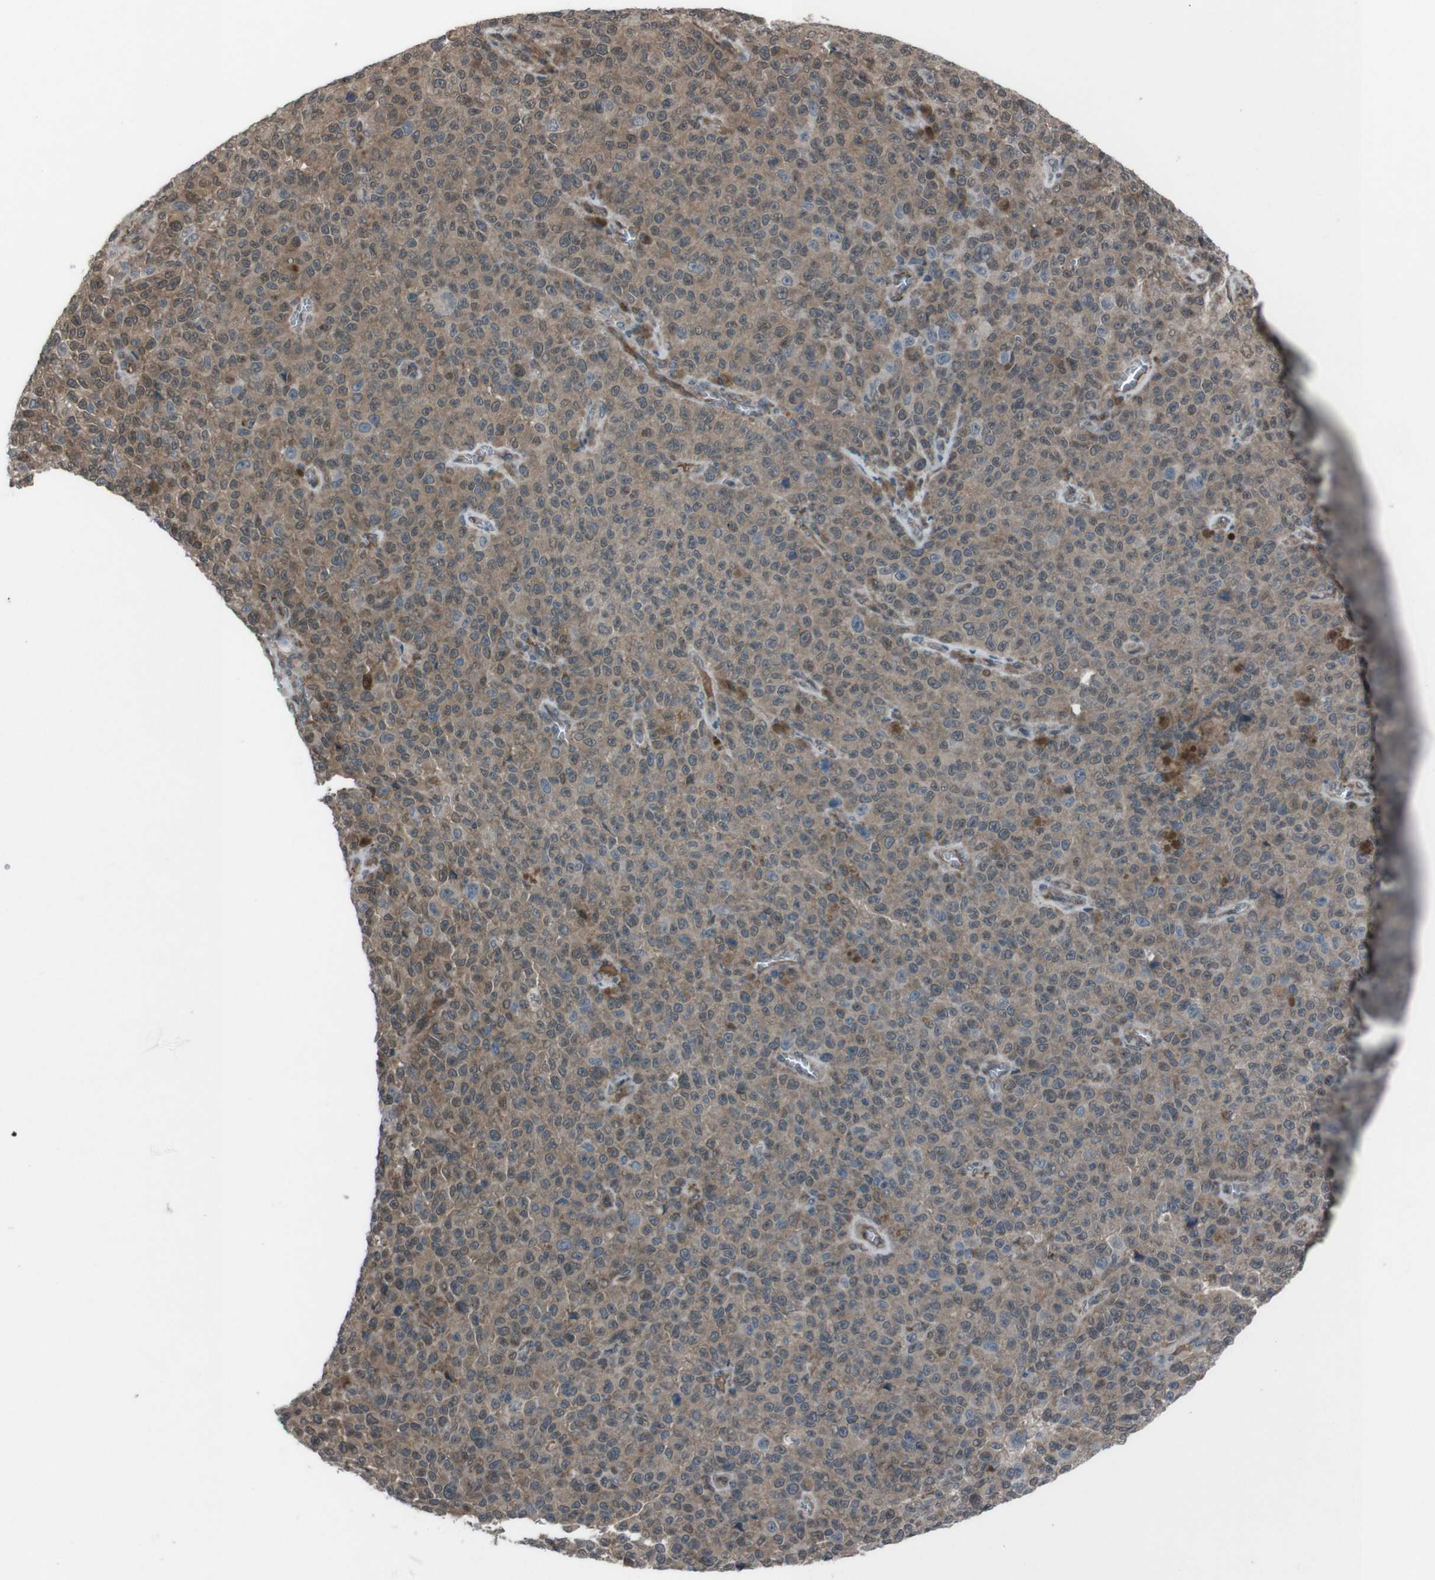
{"staining": {"intensity": "weak", "quantity": ">75%", "location": "cytoplasmic/membranous"}, "tissue": "melanoma", "cell_type": "Tumor cells", "image_type": "cancer", "snomed": [{"axis": "morphology", "description": "Malignant melanoma, NOS"}, {"axis": "topography", "description": "Skin"}], "caption": "A histopathology image of malignant melanoma stained for a protein displays weak cytoplasmic/membranous brown staining in tumor cells. Immunohistochemistry stains the protein in brown and the nuclei are stained blue.", "gene": "SS18L1", "patient": {"sex": "female", "age": 82}}